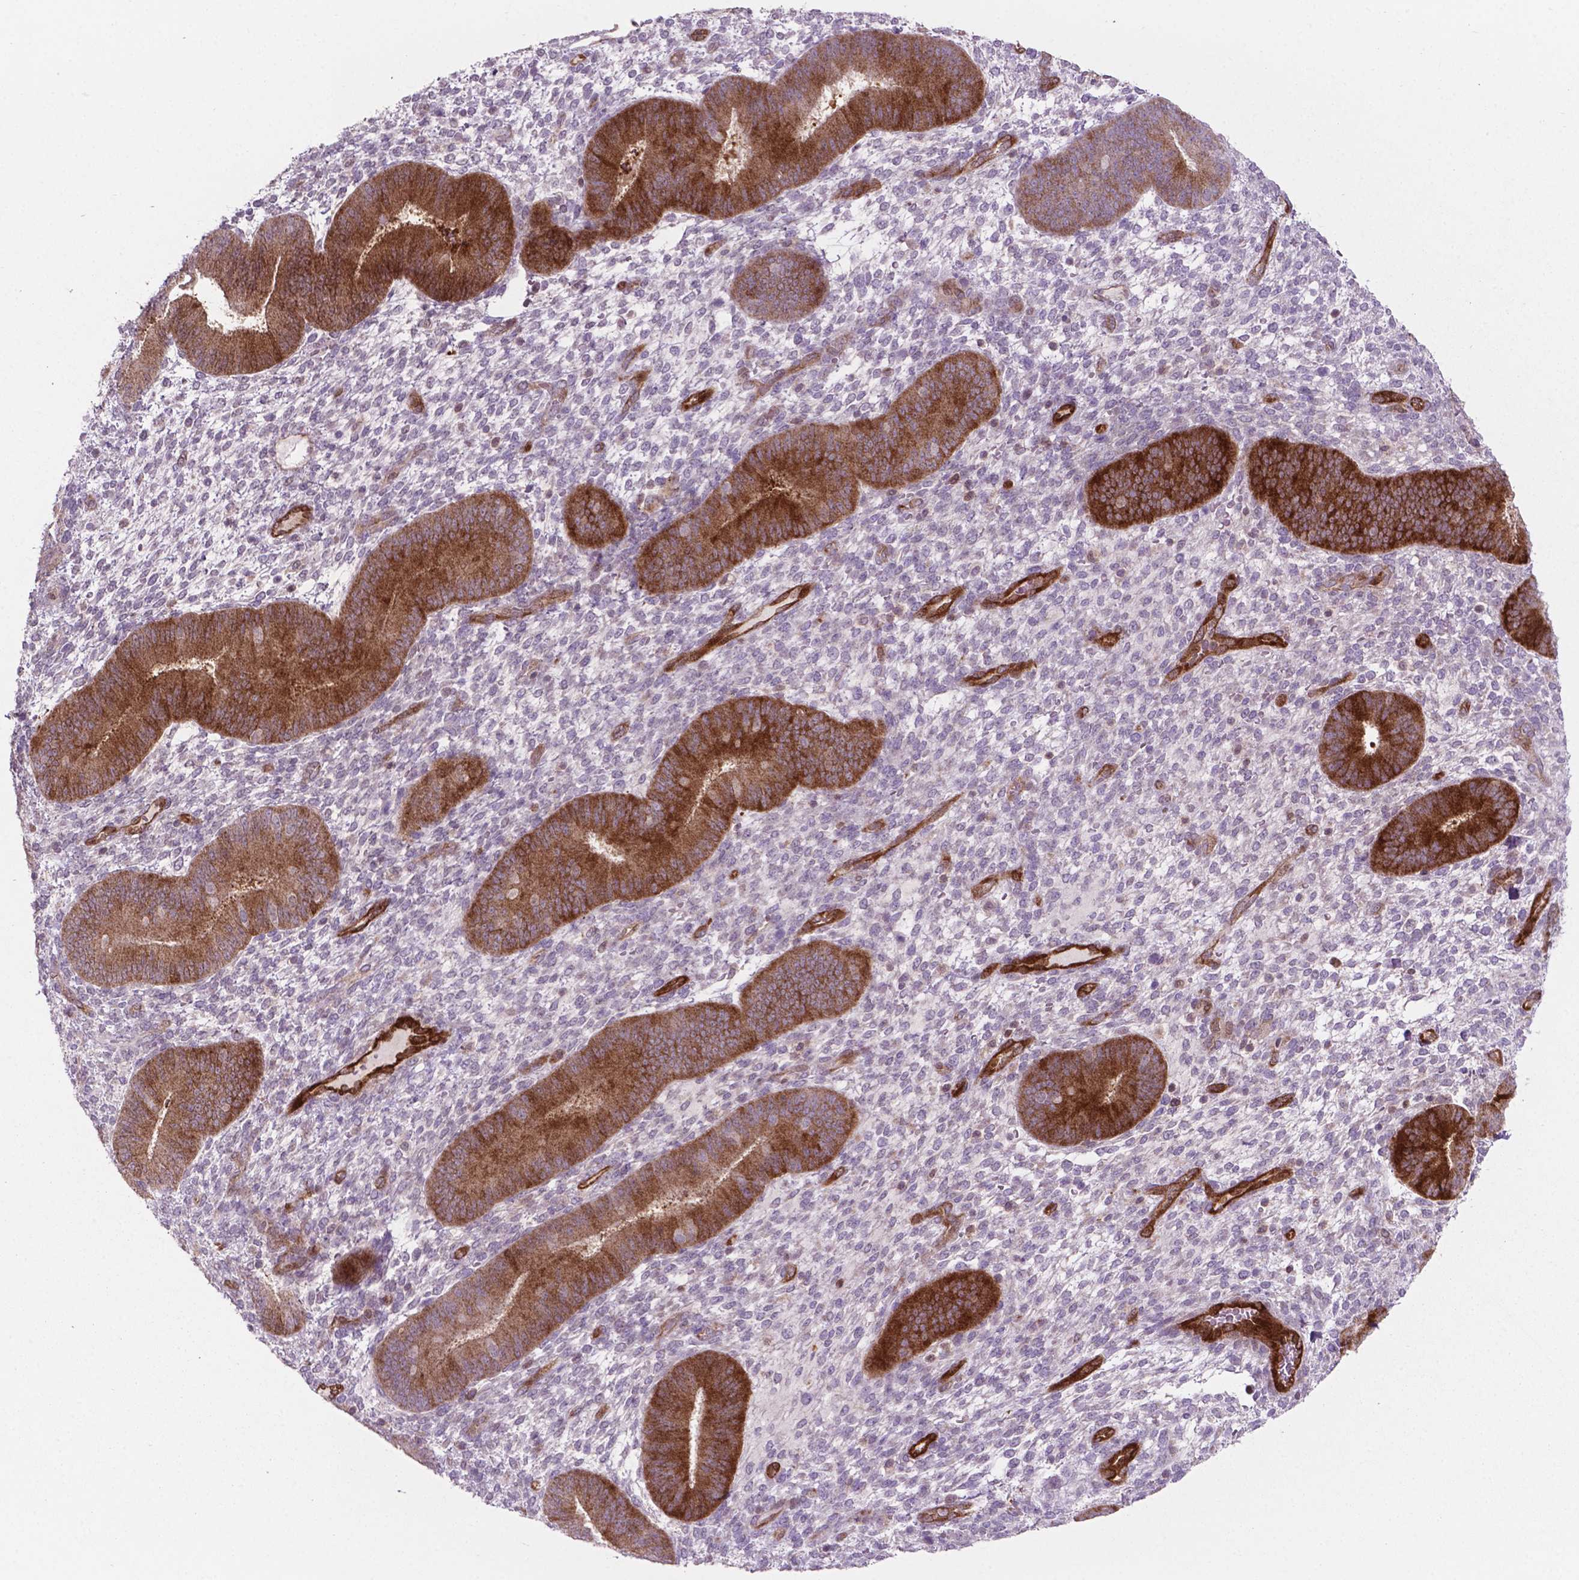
{"staining": {"intensity": "negative", "quantity": "none", "location": "none"}, "tissue": "endometrium", "cell_type": "Cells in endometrial stroma", "image_type": "normal", "snomed": [{"axis": "morphology", "description": "Normal tissue, NOS"}, {"axis": "topography", "description": "Endometrium"}], "caption": "DAB (3,3'-diaminobenzidine) immunohistochemical staining of normal human endometrium shows no significant positivity in cells in endometrial stroma.", "gene": "LDHA", "patient": {"sex": "female", "age": 39}}